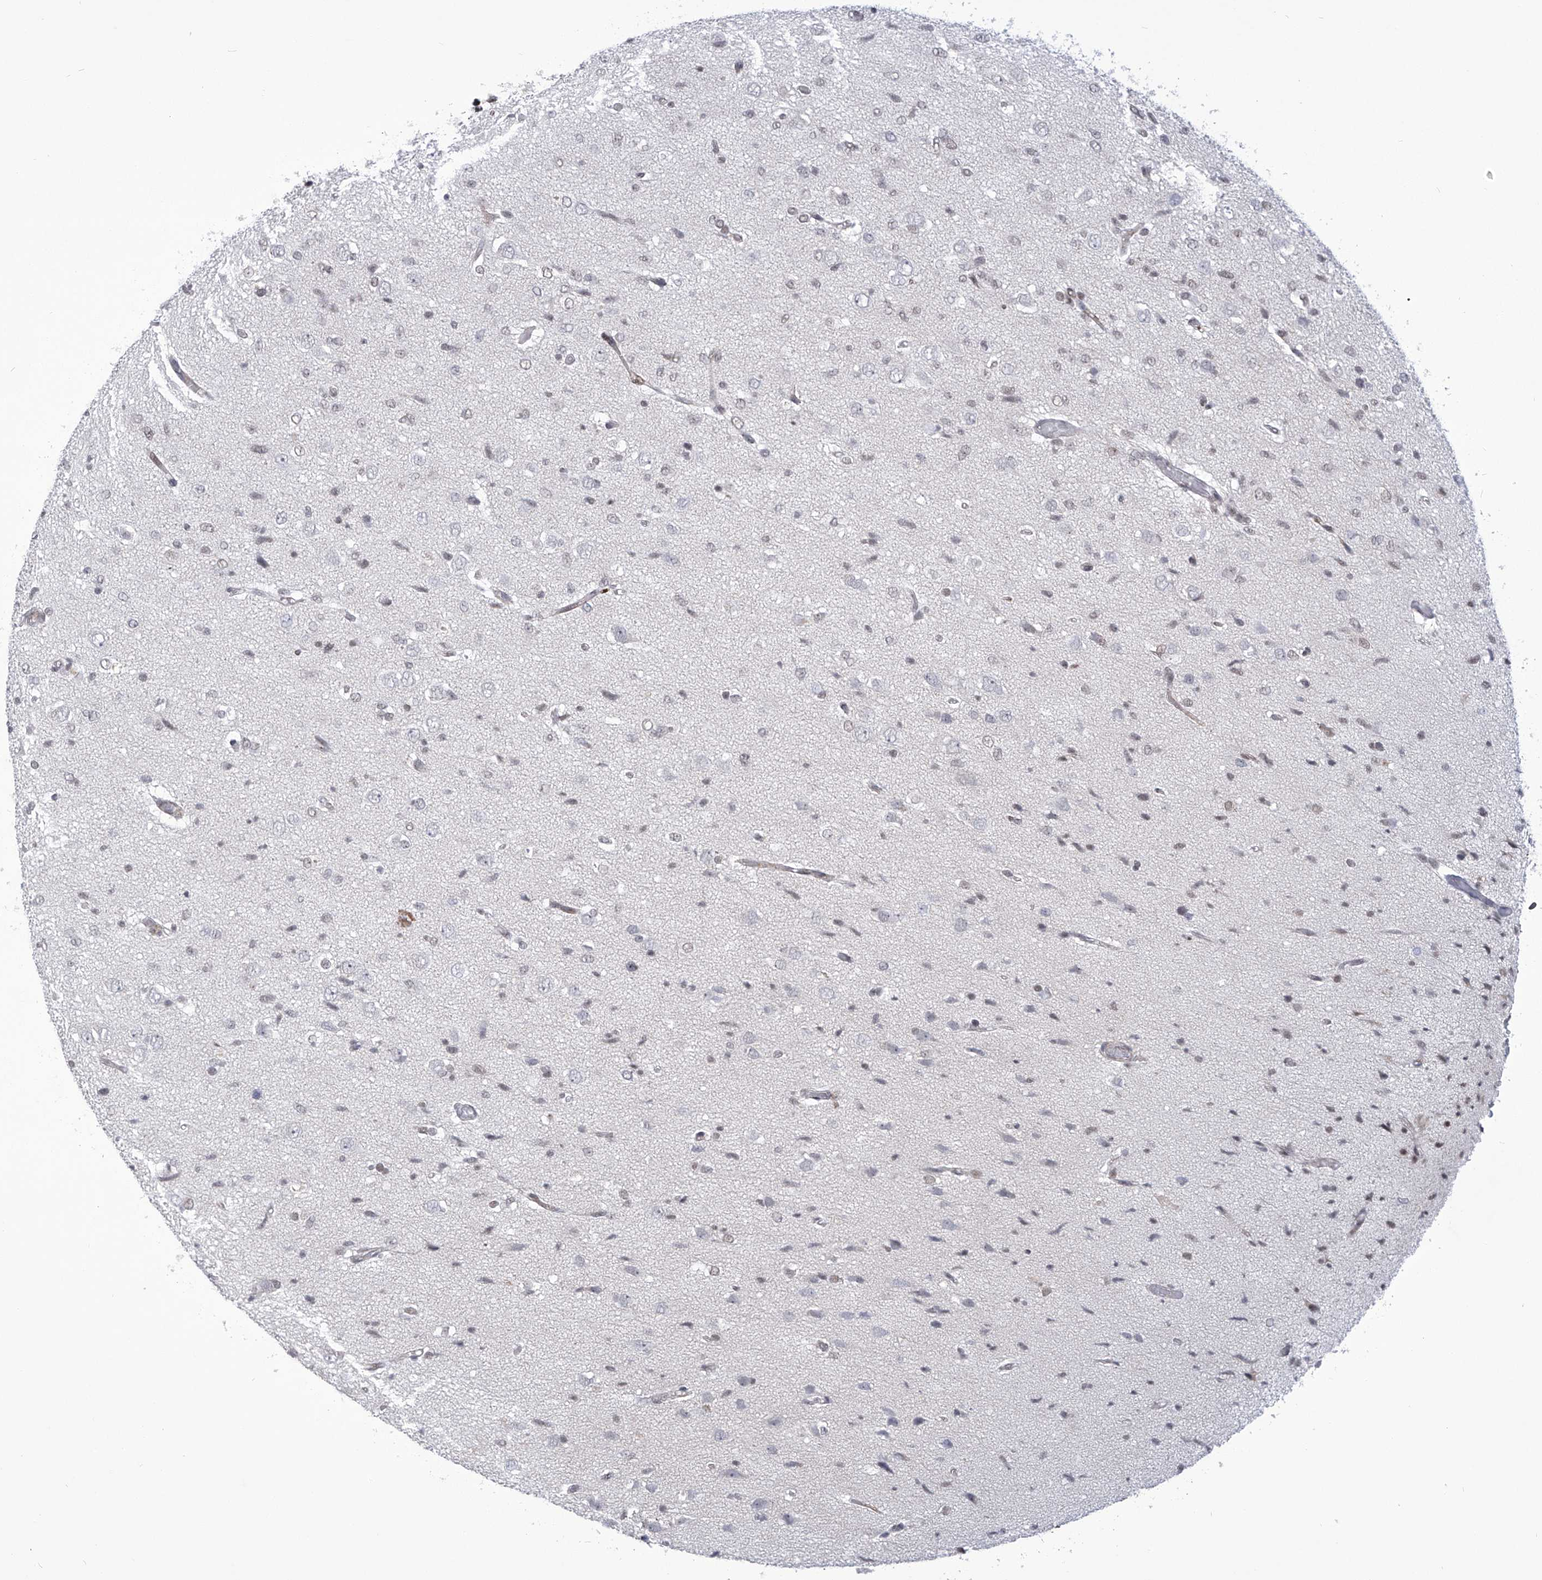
{"staining": {"intensity": "negative", "quantity": "none", "location": "none"}, "tissue": "glioma", "cell_type": "Tumor cells", "image_type": "cancer", "snomed": [{"axis": "morphology", "description": "Glioma, malignant, High grade"}, {"axis": "topography", "description": "Brain"}], "caption": "The histopathology image shows no significant expression in tumor cells of malignant glioma (high-grade).", "gene": "CEP290", "patient": {"sex": "female", "age": 59}}